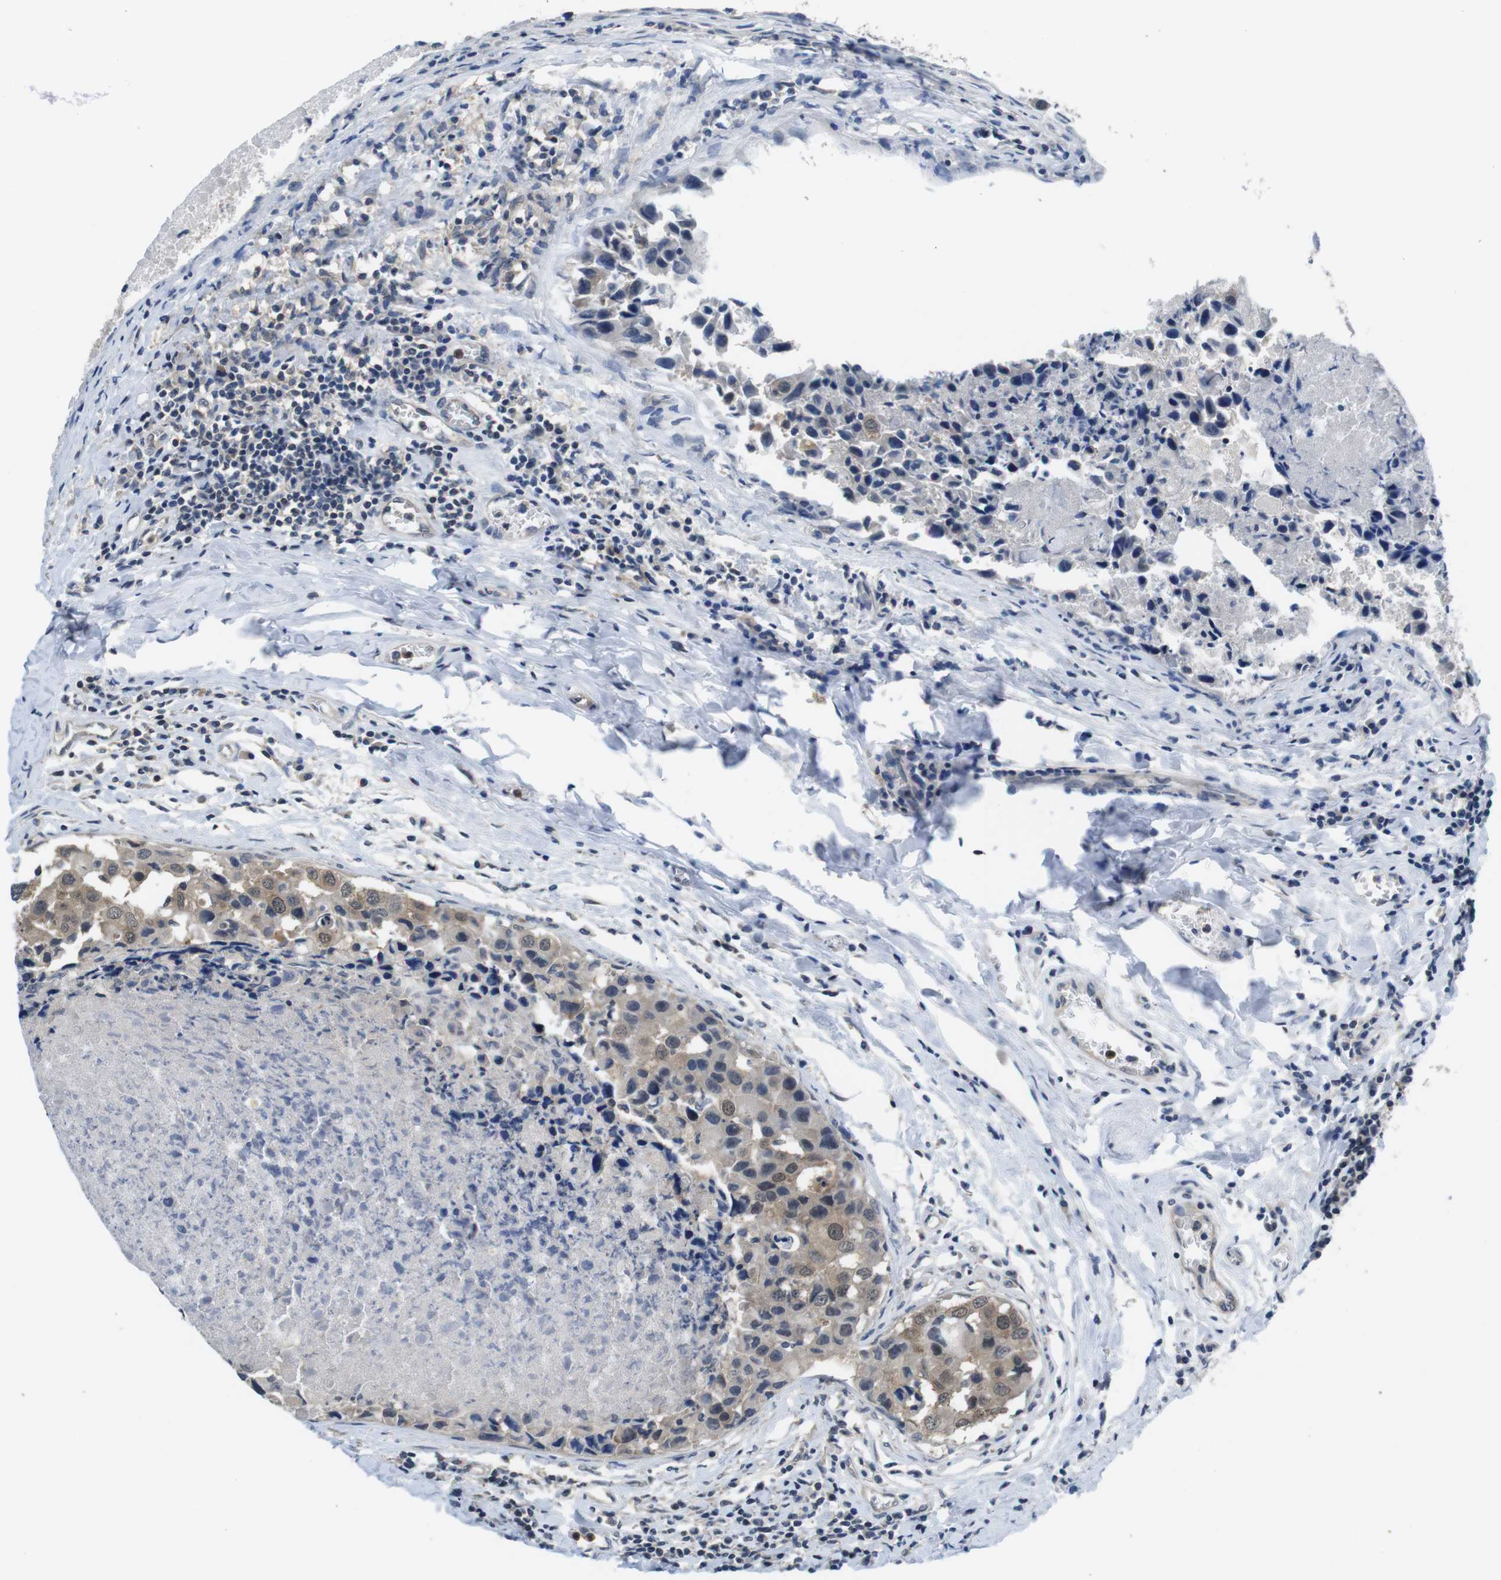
{"staining": {"intensity": "moderate", "quantity": ">75%", "location": "cytoplasmic/membranous,nuclear"}, "tissue": "breast cancer", "cell_type": "Tumor cells", "image_type": "cancer", "snomed": [{"axis": "morphology", "description": "Duct carcinoma"}, {"axis": "topography", "description": "Breast"}], "caption": "Protein expression analysis of invasive ductal carcinoma (breast) demonstrates moderate cytoplasmic/membranous and nuclear positivity in about >75% of tumor cells.", "gene": "FADD", "patient": {"sex": "female", "age": 27}}